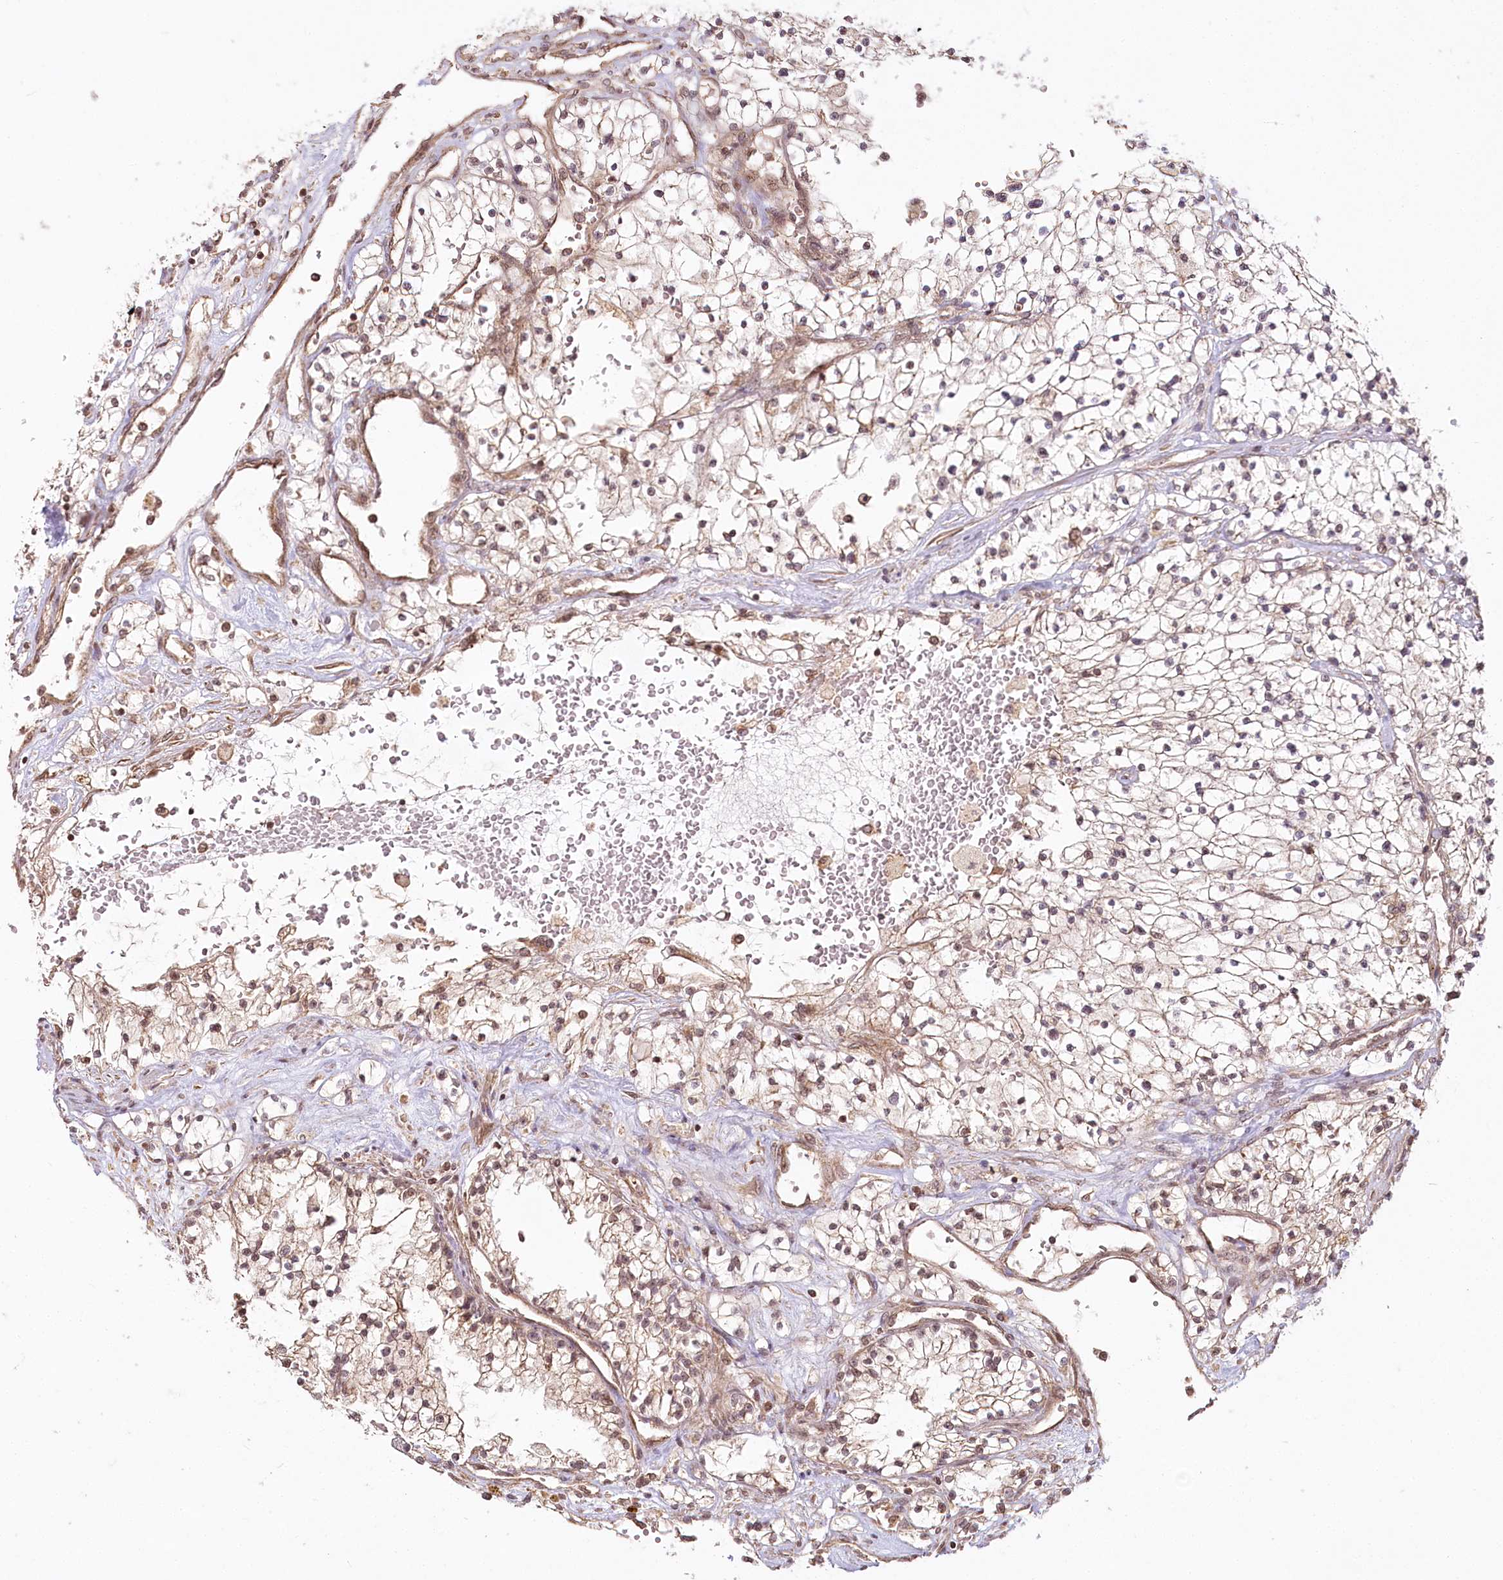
{"staining": {"intensity": "moderate", "quantity": ">75%", "location": "cytoplasmic/membranous"}, "tissue": "renal cancer", "cell_type": "Tumor cells", "image_type": "cancer", "snomed": [{"axis": "morphology", "description": "Normal tissue, NOS"}, {"axis": "morphology", "description": "Adenocarcinoma, NOS"}, {"axis": "topography", "description": "Kidney"}], "caption": "Protein analysis of renal cancer (adenocarcinoma) tissue exhibits moderate cytoplasmic/membranous expression in approximately >75% of tumor cells.", "gene": "R3HDM2", "patient": {"sex": "male", "age": 68}}